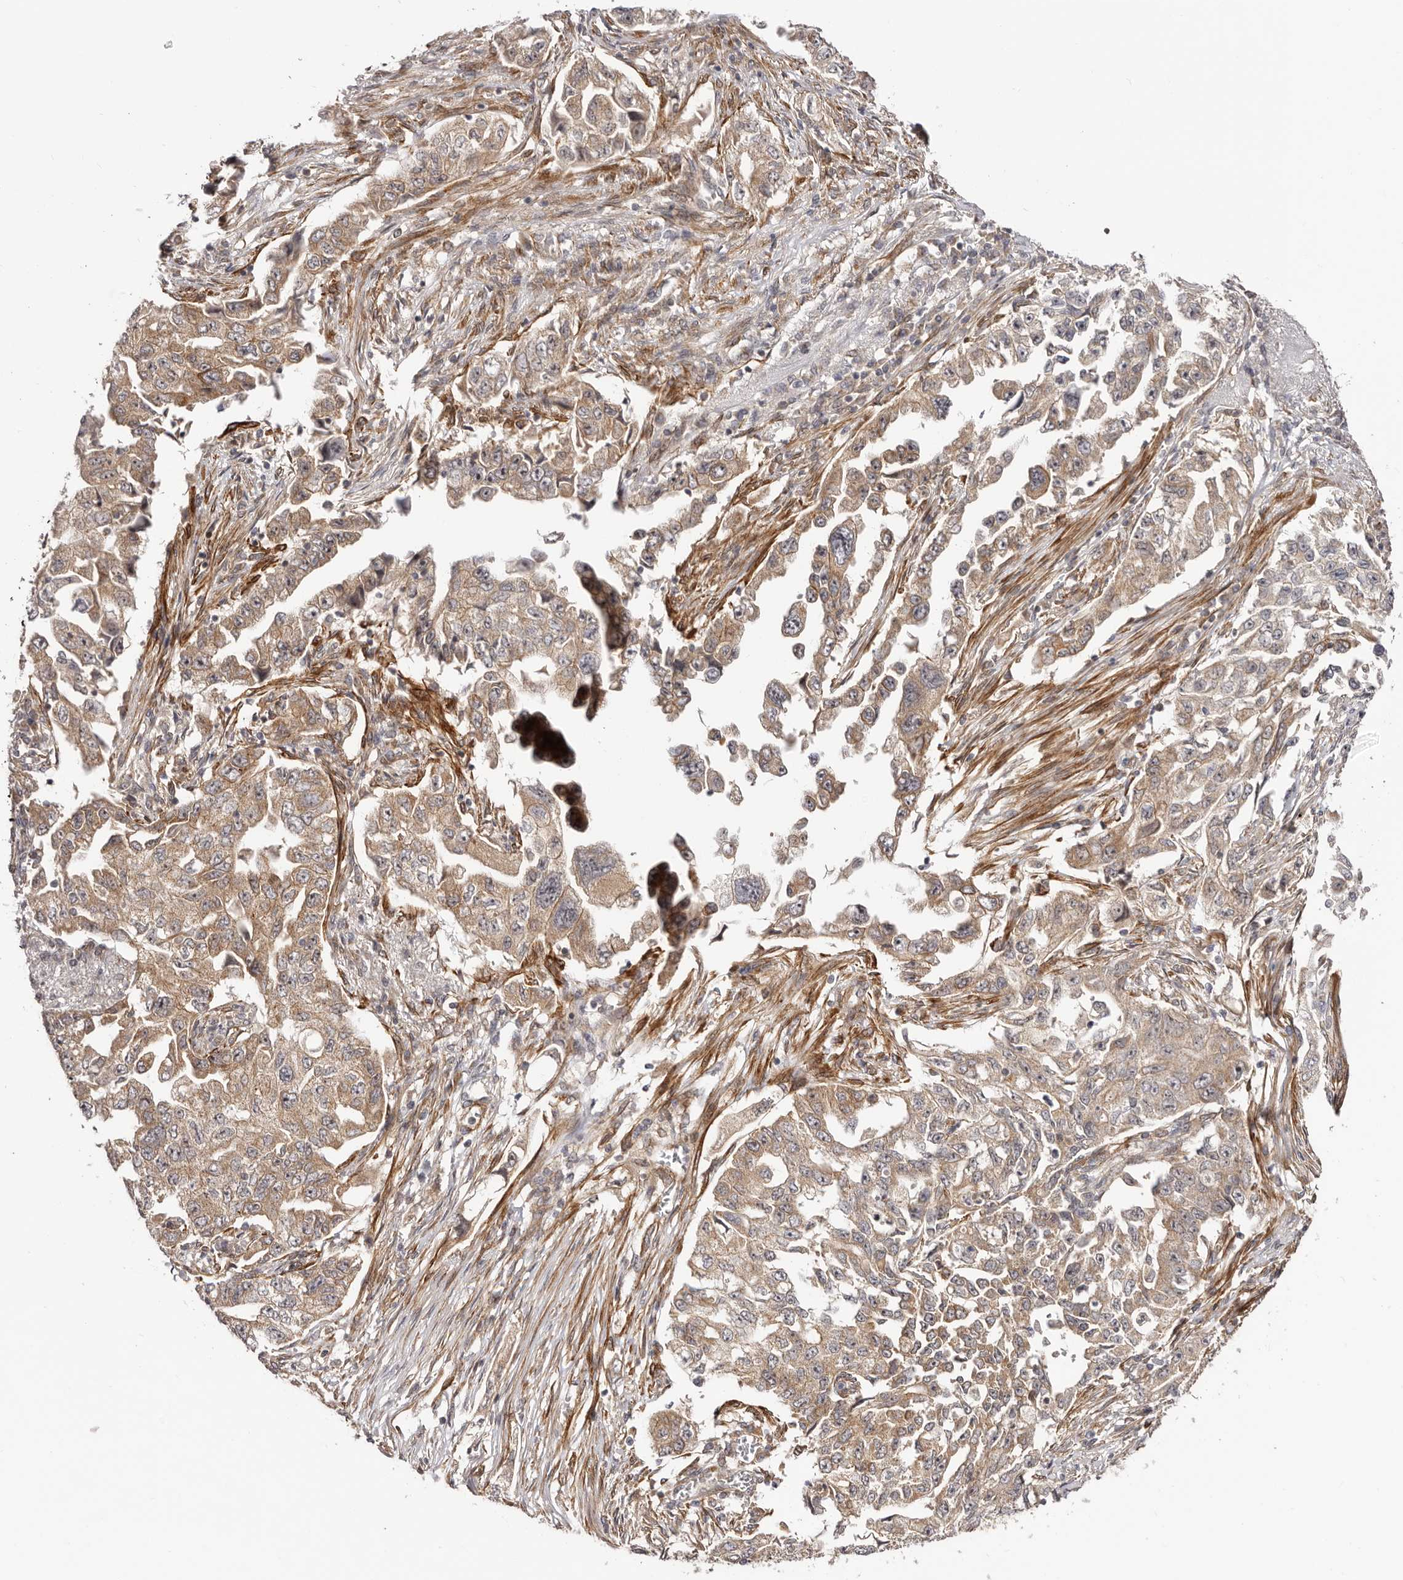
{"staining": {"intensity": "moderate", "quantity": ">75%", "location": "cytoplasmic/membranous"}, "tissue": "lung cancer", "cell_type": "Tumor cells", "image_type": "cancer", "snomed": [{"axis": "morphology", "description": "Adenocarcinoma, NOS"}, {"axis": "topography", "description": "Lung"}], "caption": "Moderate cytoplasmic/membranous staining is appreciated in about >75% of tumor cells in lung cancer.", "gene": "MICAL2", "patient": {"sex": "female", "age": 51}}